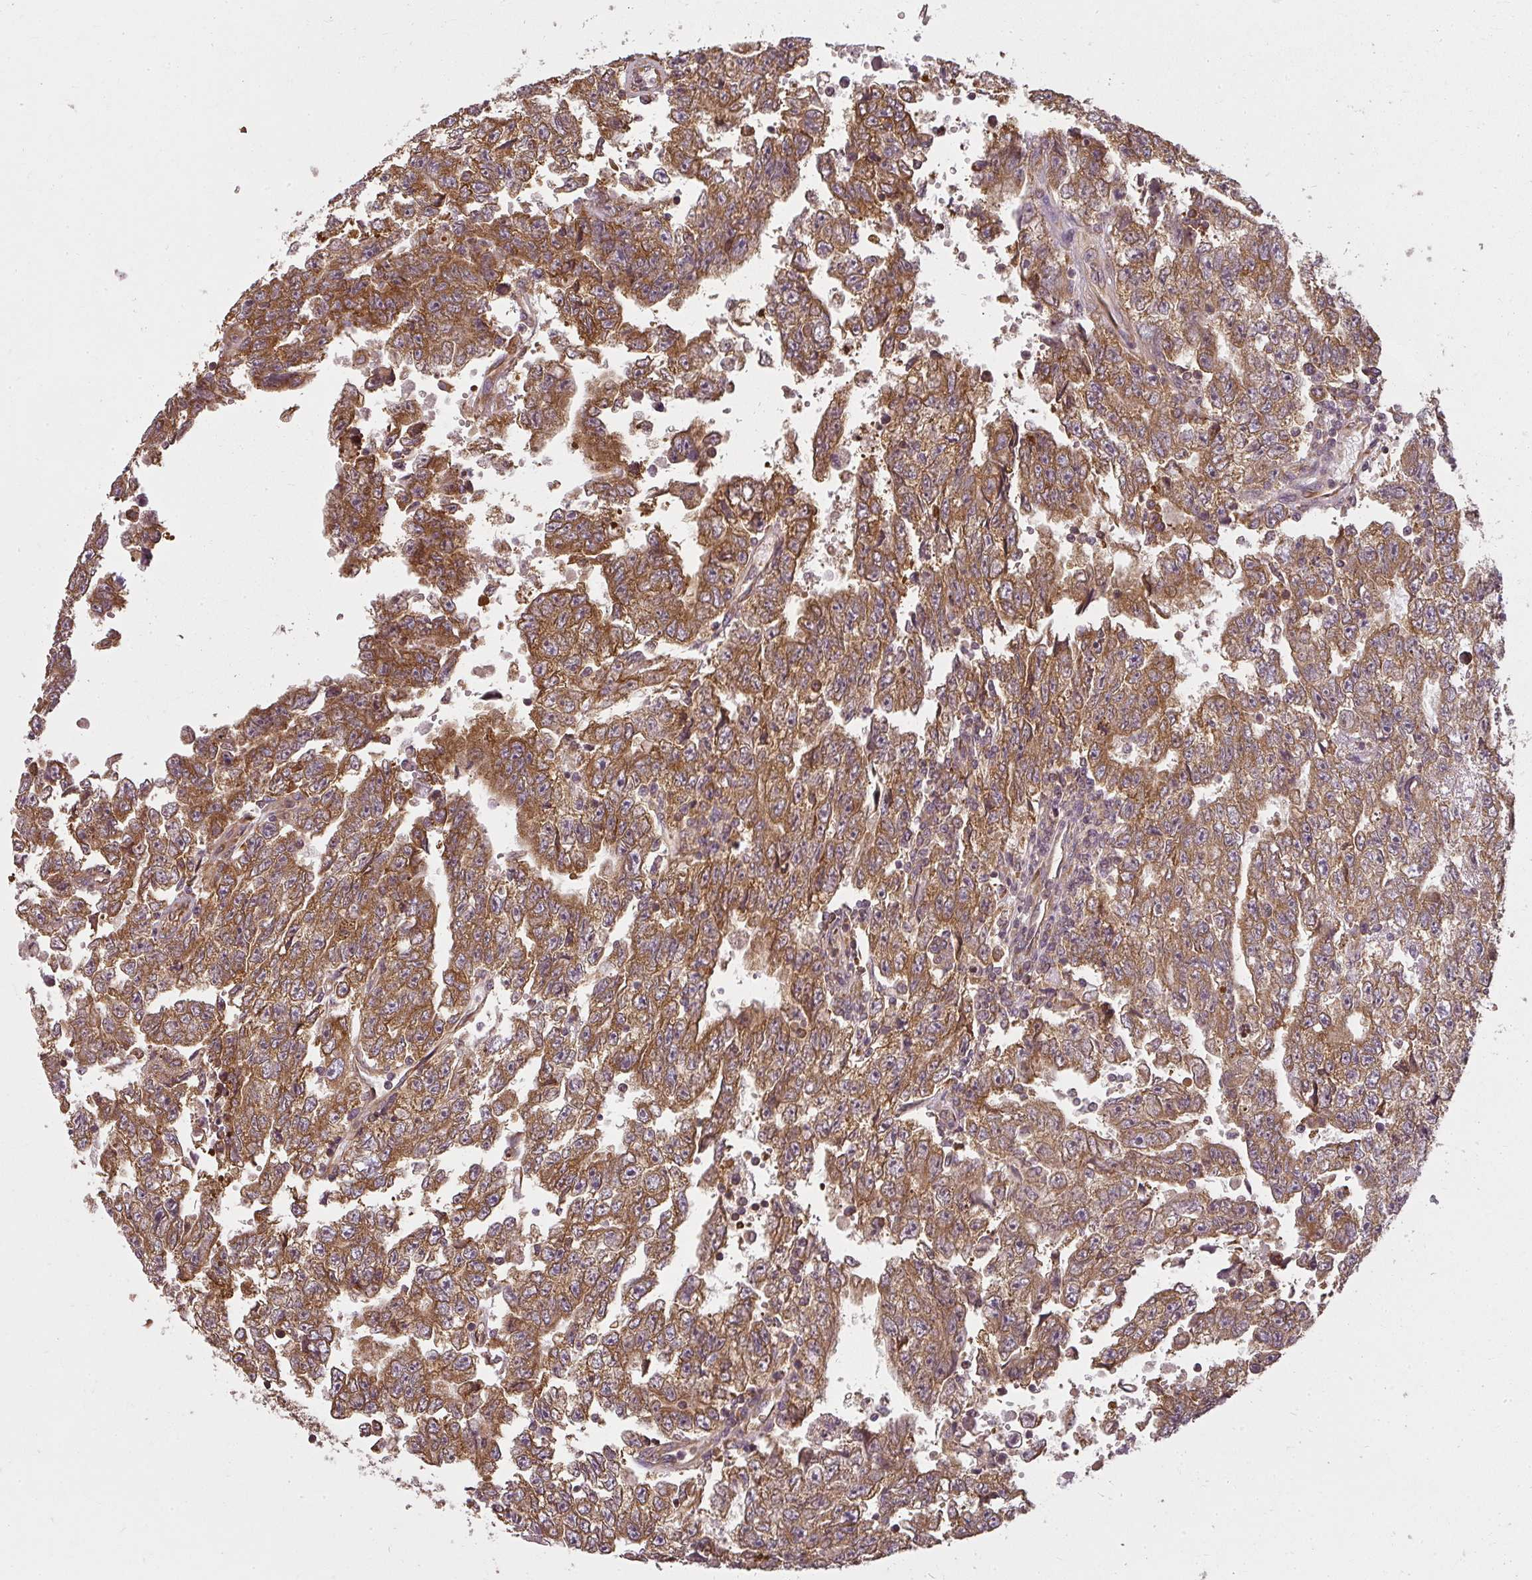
{"staining": {"intensity": "strong", "quantity": ">75%", "location": "cytoplasmic/membranous"}, "tissue": "testis cancer", "cell_type": "Tumor cells", "image_type": "cancer", "snomed": [{"axis": "morphology", "description": "Carcinoma, Embryonal, NOS"}, {"axis": "topography", "description": "Testis"}], "caption": "Protein staining of embryonal carcinoma (testis) tissue displays strong cytoplasmic/membranous expression in approximately >75% of tumor cells.", "gene": "RPL24", "patient": {"sex": "male", "age": 25}}